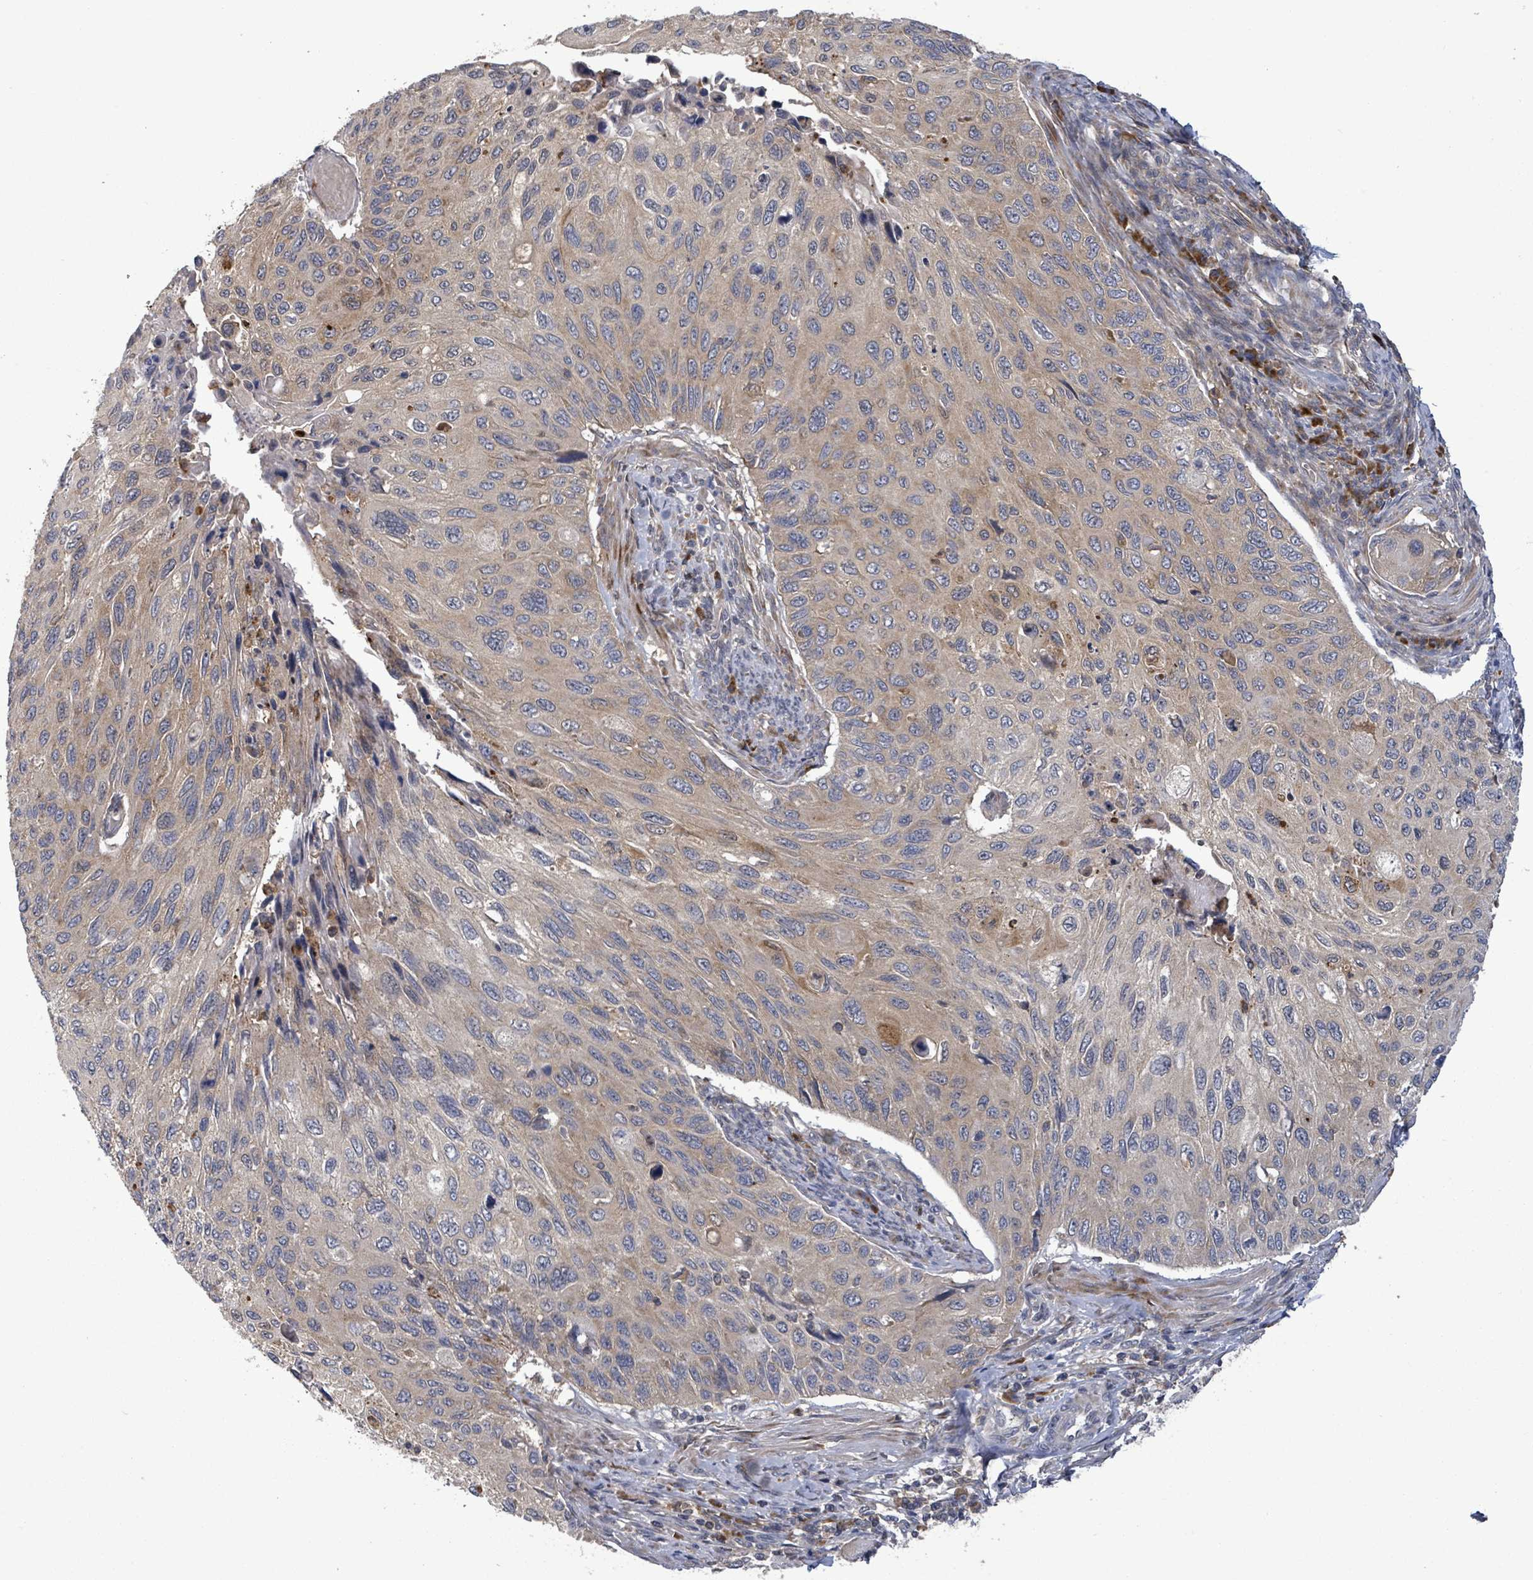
{"staining": {"intensity": "weak", "quantity": "25%-75%", "location": "cytoplasmic/membranous"}, "tissue": "cervical cancer", "cell_type": "Tumor cells", "image_type": "cancer", "snomed": [{"axis": "morphology", "description": "Squamous cell carcinoma, NOS"}, {"axis": "topography", "description": "Cervix"}], "caption": "Squamous cell carcinoma (cervical) stained with a brown dye demonstrates weak cytoplasmic/membranous positive expression in about 25%-75% of tumor cells.", "gene": "SERPINE3", "patient": {"sex": "female", "age": 70}}